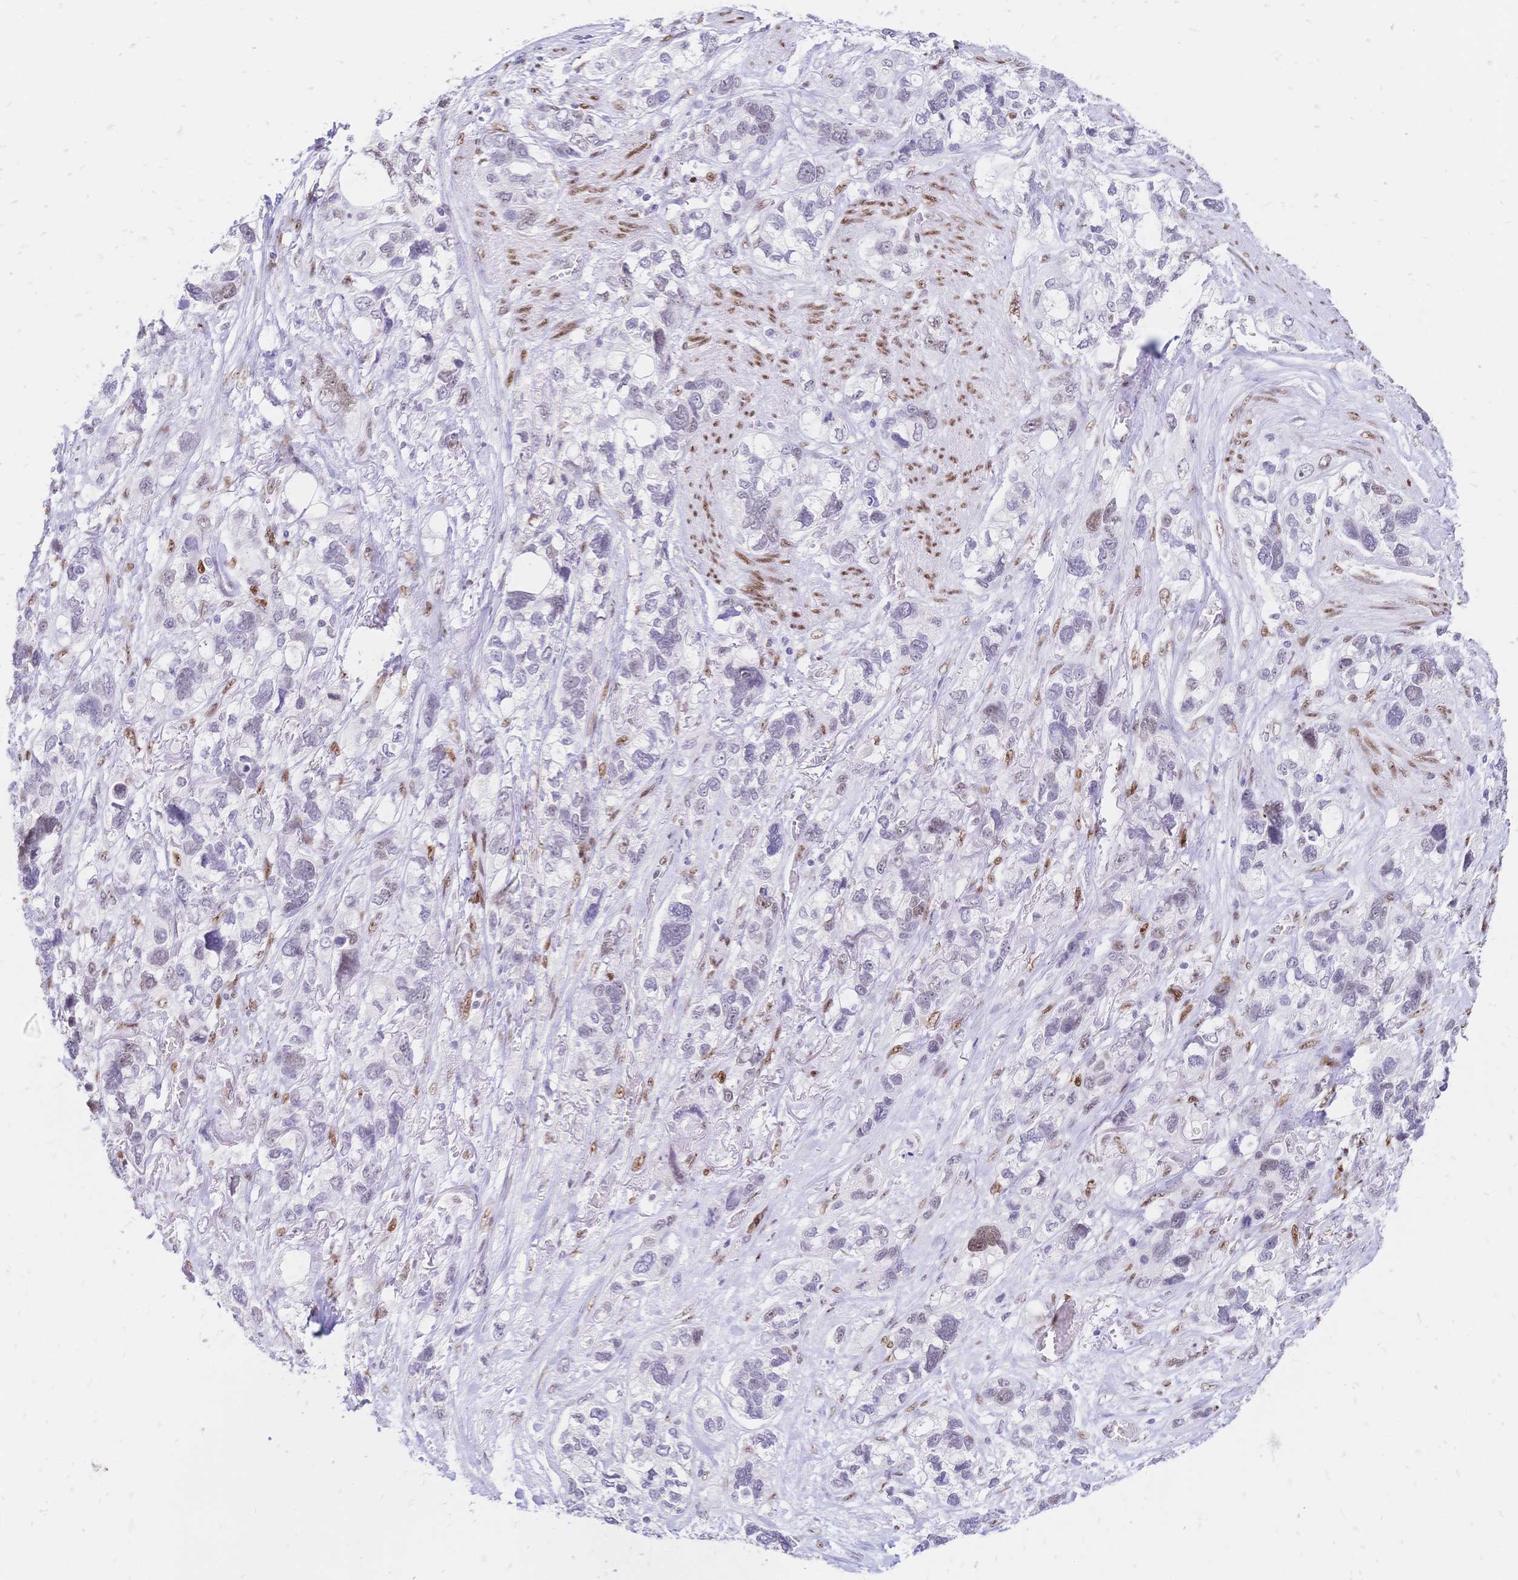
{"staining": {"intensity": "moderate", "quantity": "<25%", "location": "nuclear"}, "tissue": "stomach cancer", "cell_type": "Tumor cells", "image_type": "cancer", "snomed": [{"axis": "morphology", "description": "Adenocarcinoma, NOS"}, {"axis": "topography", "description": "Stomach, upper"}], "caption": "IHC staining of stomach cancer (adenocarcinoma), which shows low levels of moderate nuclear expression in about <25% of tumor cells indicating moderate nuclear protein positivity. The staining was performed using DAB (3,3'-diaminobenzidine) (brown) for protein detection and nuclei were counterstained in hematoxylin (blue).", "gene": "NFIC", "patient": {"sex": "female", "age": 81}}